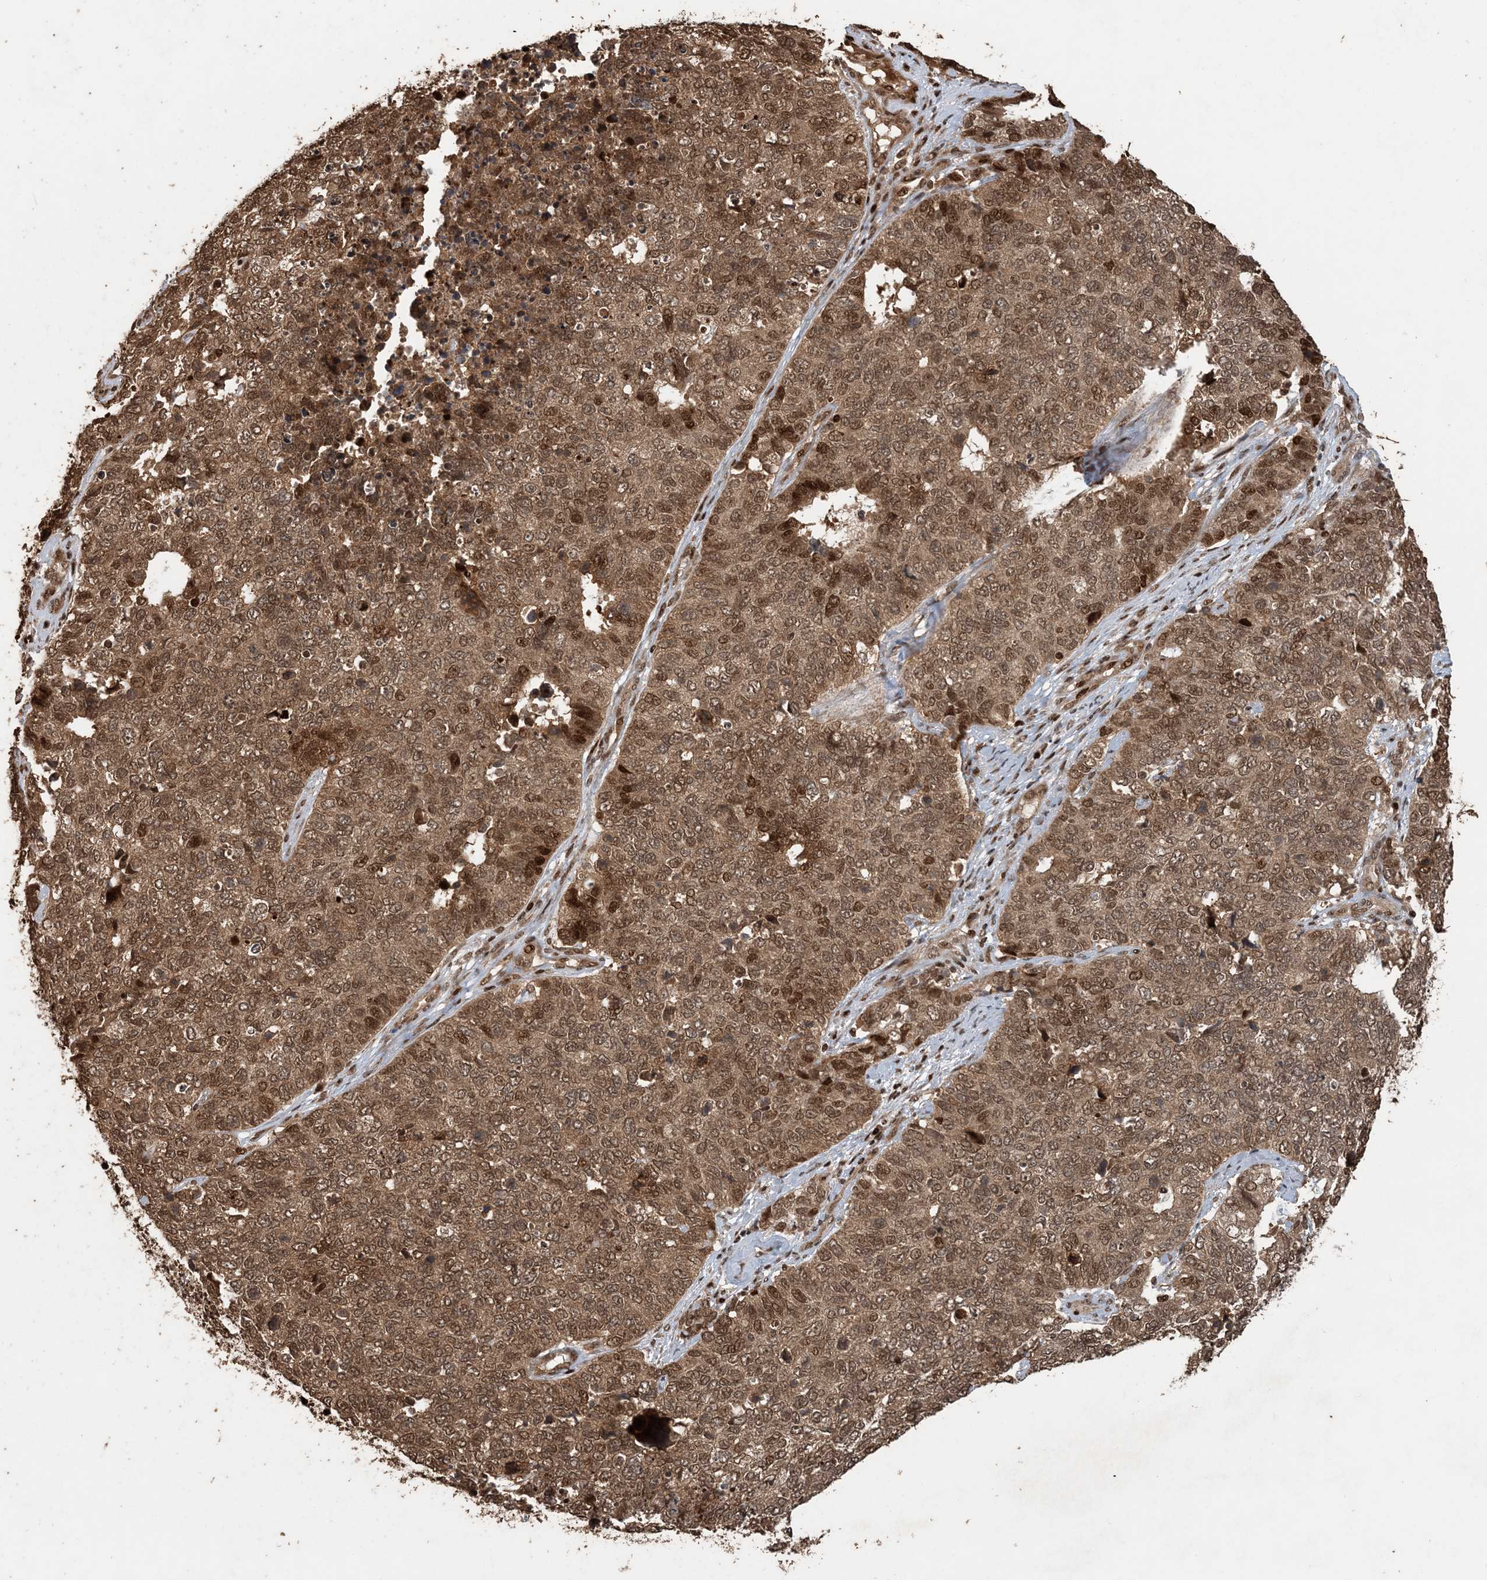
{"staining": {"intensity": "moderate", "quantity": ">75%", "location": "cytoplasmic/membranous,nuclear"}, "tissue": "cervical cancer", "cell_type": "Tumor cells", "image_type": "cancer", "snomed": [{"axis": "morphology", "description": "Squamous cell carcinoma, NOS"}, {"axis": "topography", "description": "Cervix"}], "caption": "Tumor cells demonstrate medium levels of moderate cytoplasmic/membranous and nuclear expression in about >75% of cells in human cervical cancer. The staining is performed using DAB brown chromogen to label protein expression. The nuclei are counter-stained blue using hematoxylin.", "gene": "ATP13A2", "patient": {"sex": "female", "age": 63}}